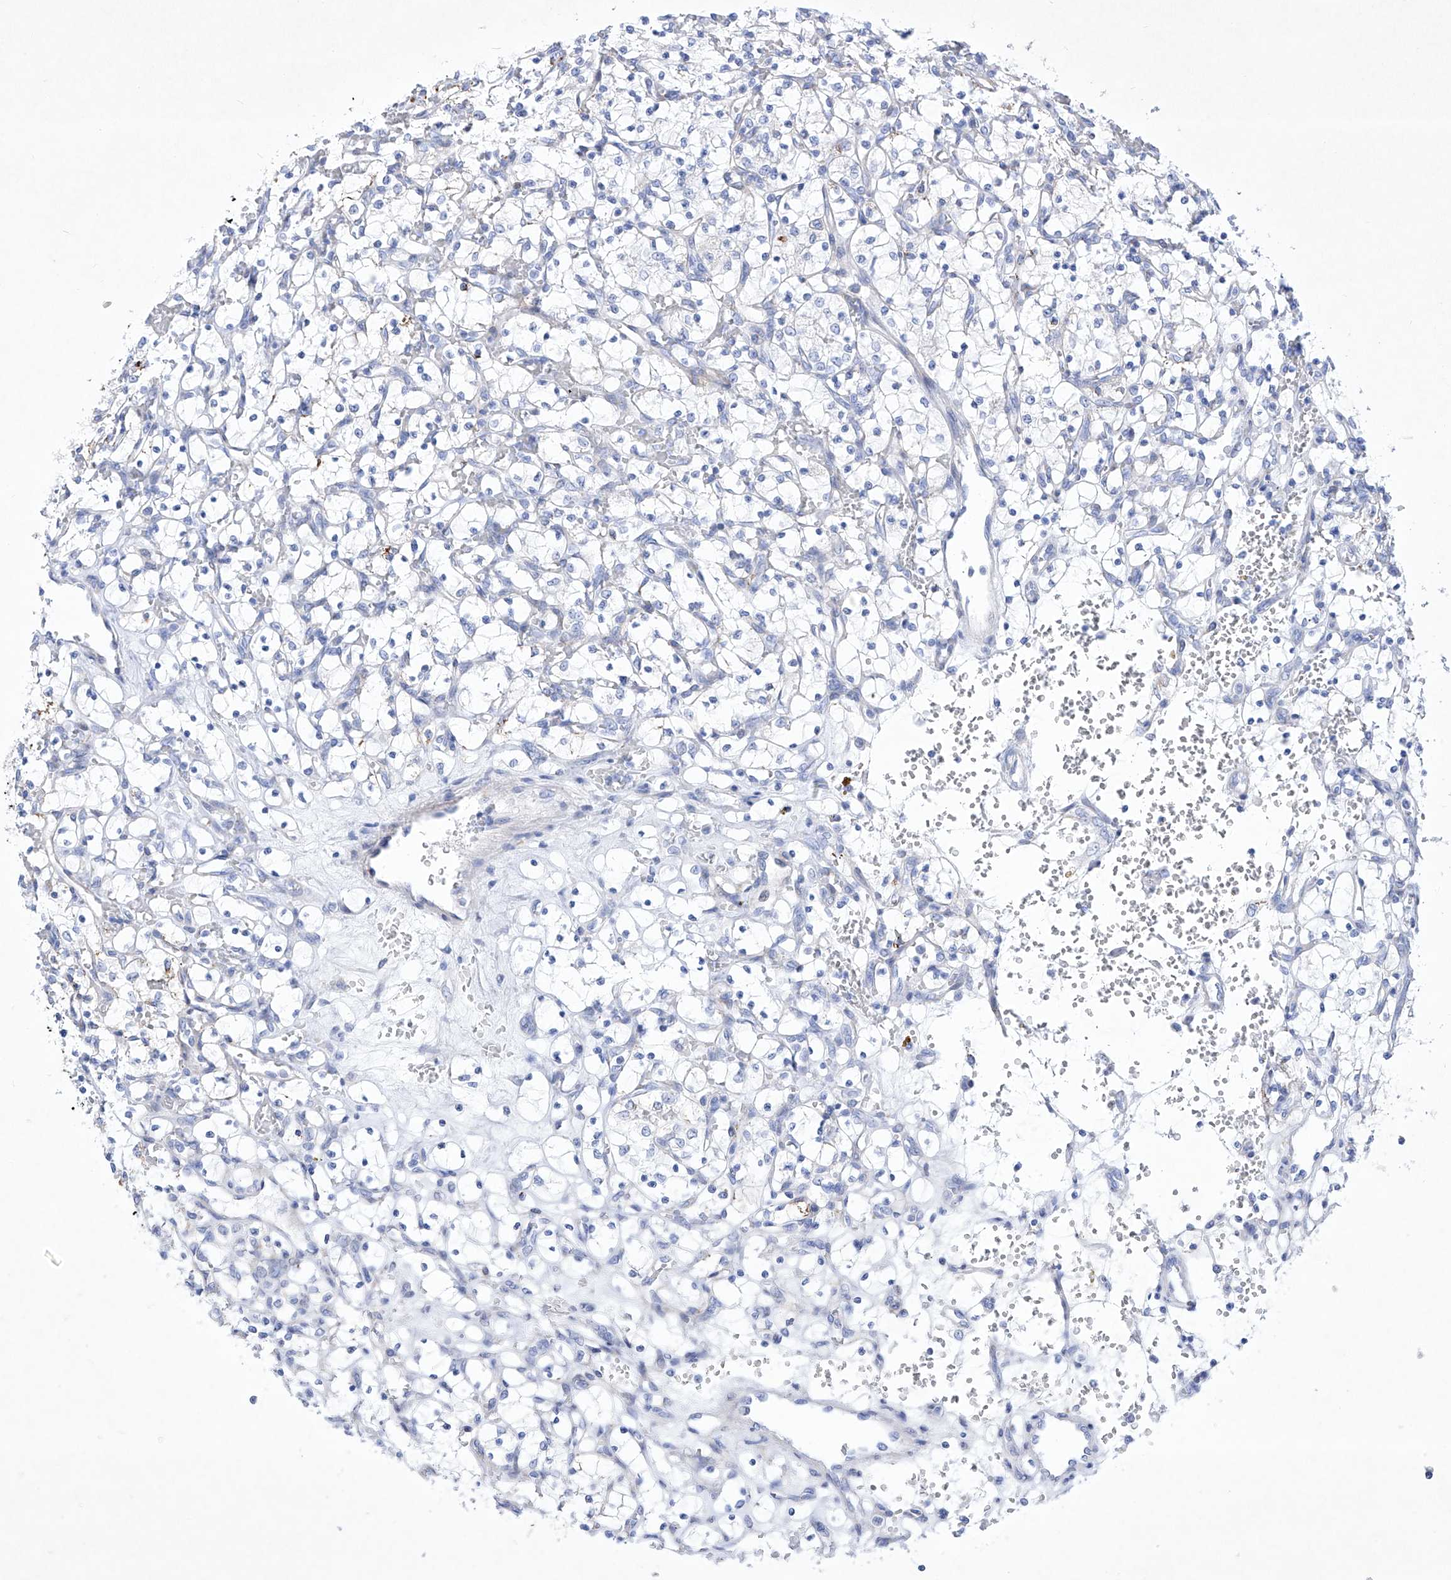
{"staining": {"intensity": "negative", "quantity": "none", "location": "none"}, "tissue": "renal cancer", "cell_type": "Tumor cells", "image_type": "cancer", "snomed": [{"axis": "morphology", "description": "Adenocarcinoma, NOS"}, {"axis": "topography", "description": "Kidney"}], "caption": "Immunohistochemistry micrograph of human adenocarcinoma (renal) stained for a protein (brown), which shows no positivity in tumor cells.", "gene": "C1orf87", "patient": {"sex": "female", "age": 69}}